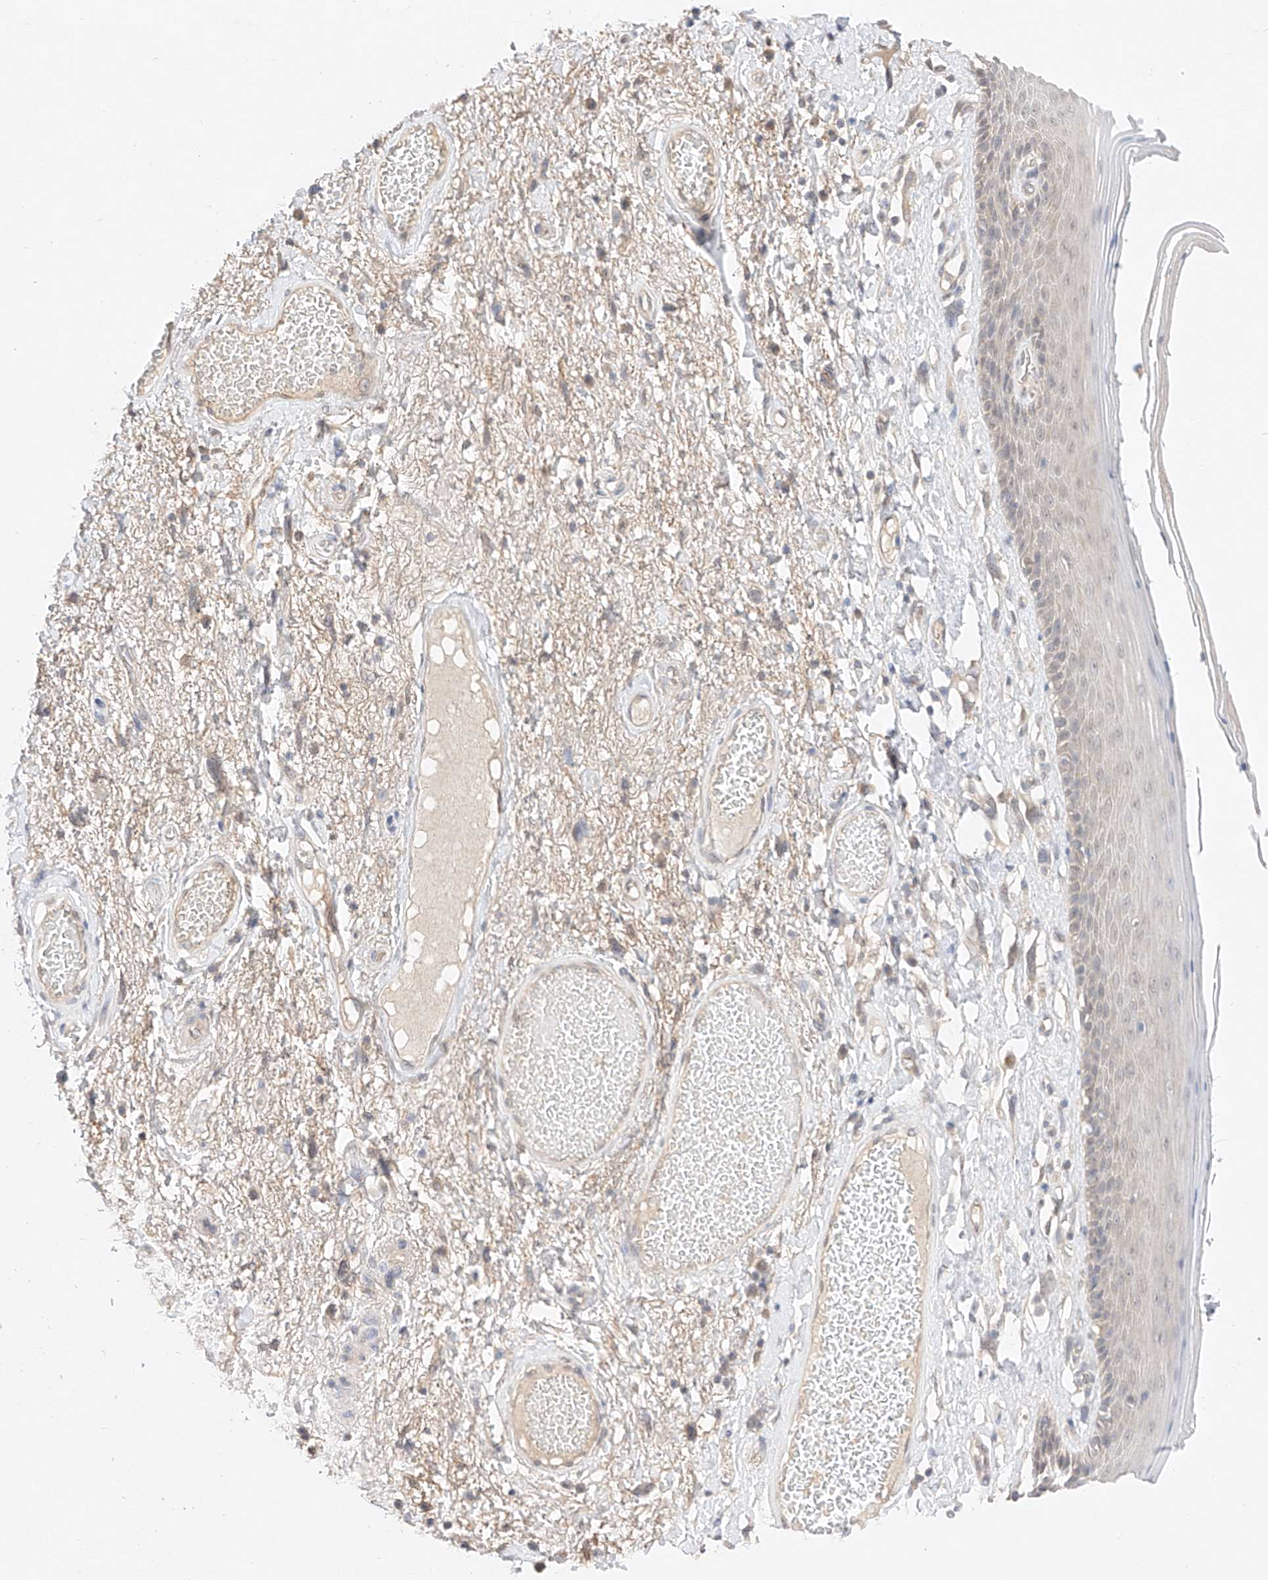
{"staining": {"intensity": "negative", "quantity": "none", "location": "none"}, "tissue": "skin", "cell_type": "Epidermal cells", "image_type": "normal", "snomed": [{"axis": "morphology", "description": "Normal tissue, NOS"}, {"axis": "topography", "description": "Anal"}], "caption": "High power microscopy micrograph of an immunohistochemistry histopathology image of benign skin, revealing no significant positivity in epidermal cells.", "gene": "IL22RA2", "patient": {"sex": "male", "age": 69}}